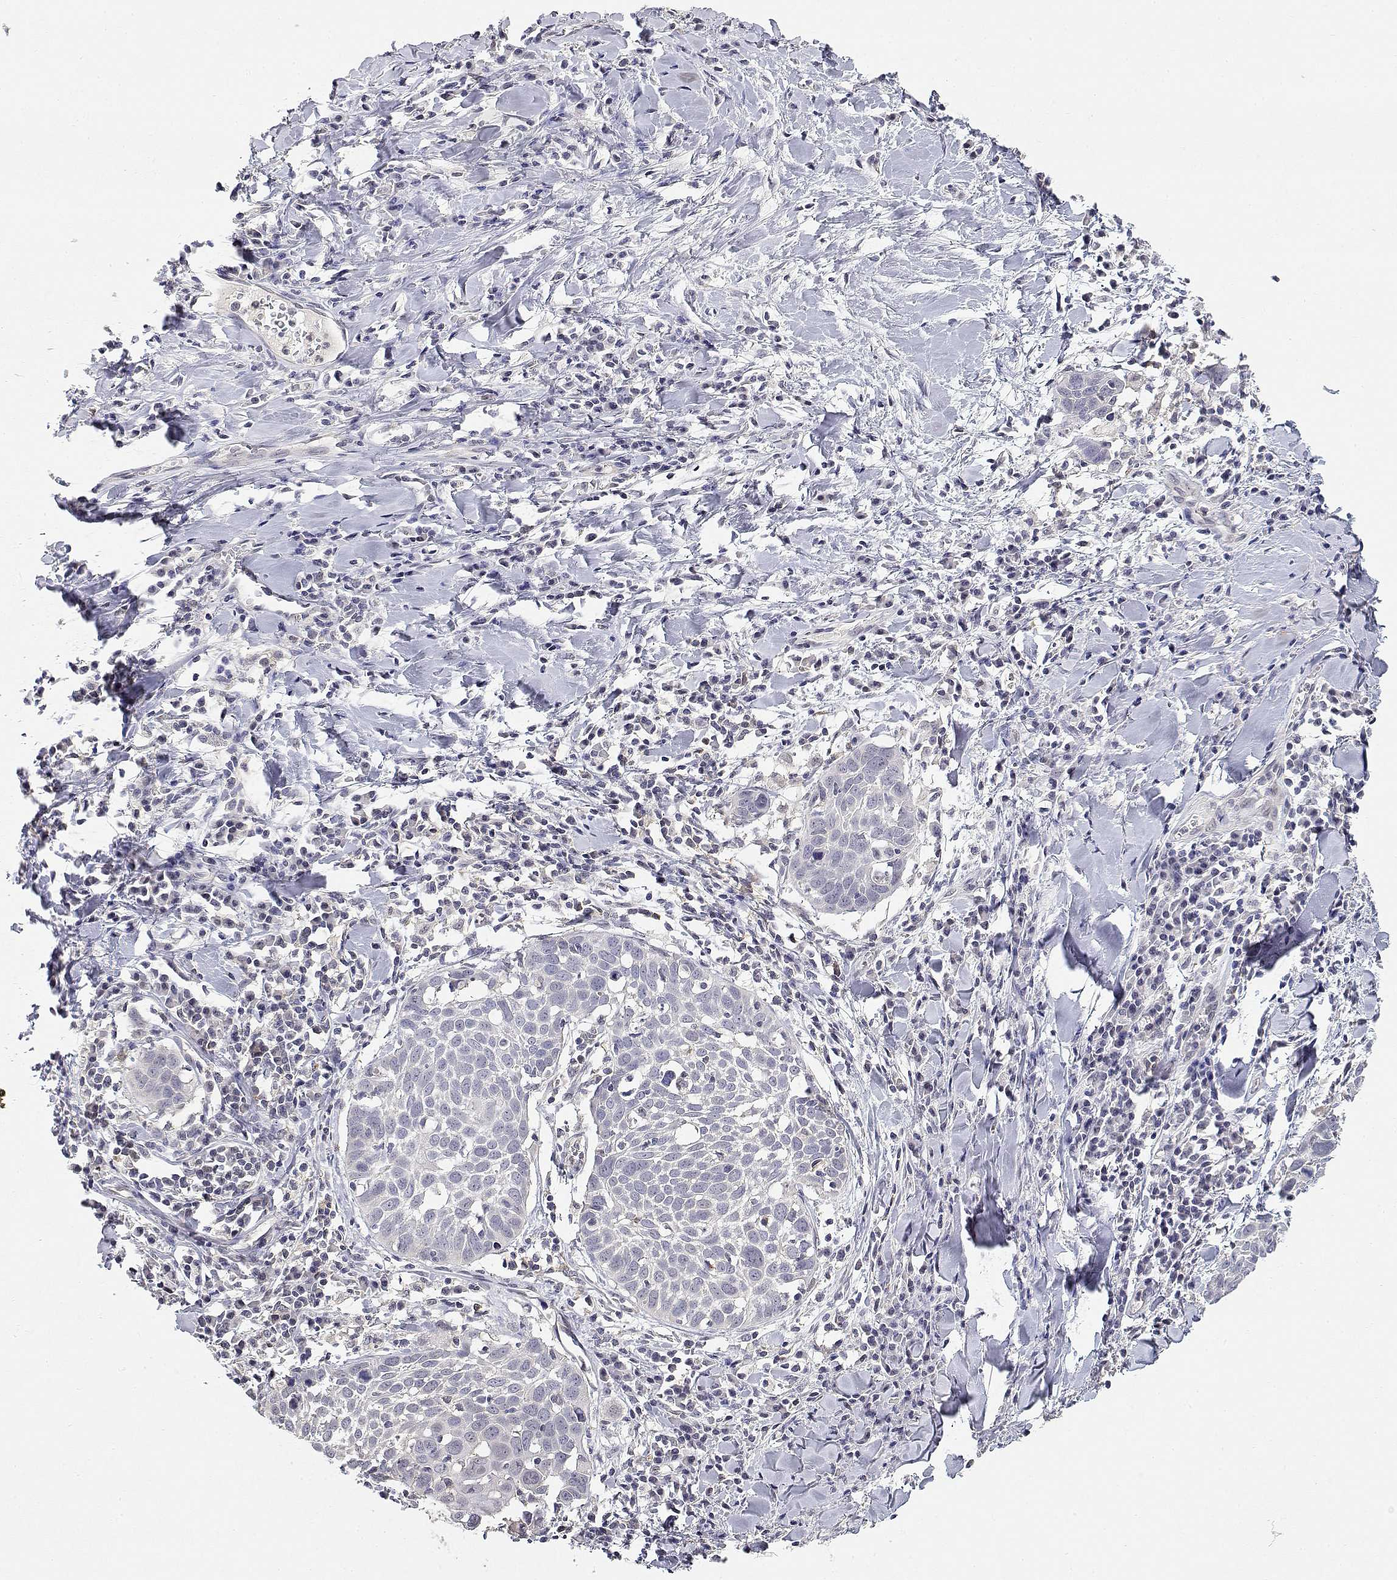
{"staining": {"intensity": "negative", "quantity": "none", "location": "none"}, "tissue": "lung cancer", "cell_type": "Tumor cells", "image_type": "cancer", "snomed": [{"axis": "morphology", "description": "Squamous cell carcinoma, NOS"}, {"axis": "topography", "description": "Lung"}], "caption": "High magnification brightfield microscopy of lung cancer (squamous cell carcinoma) stained with DAB (3,3'-diaminobenzidine) (brown) and counterstained with hematoxylin (blue): tumor cells show no significant staining. (Stains: DAB immunohistochemistry (IHC) with hematoxylin counter stain, Microscopy: brightfield microscopy at high magnification).", "gene": "ADA", "patient": {"sex": "male", "age": 57}}